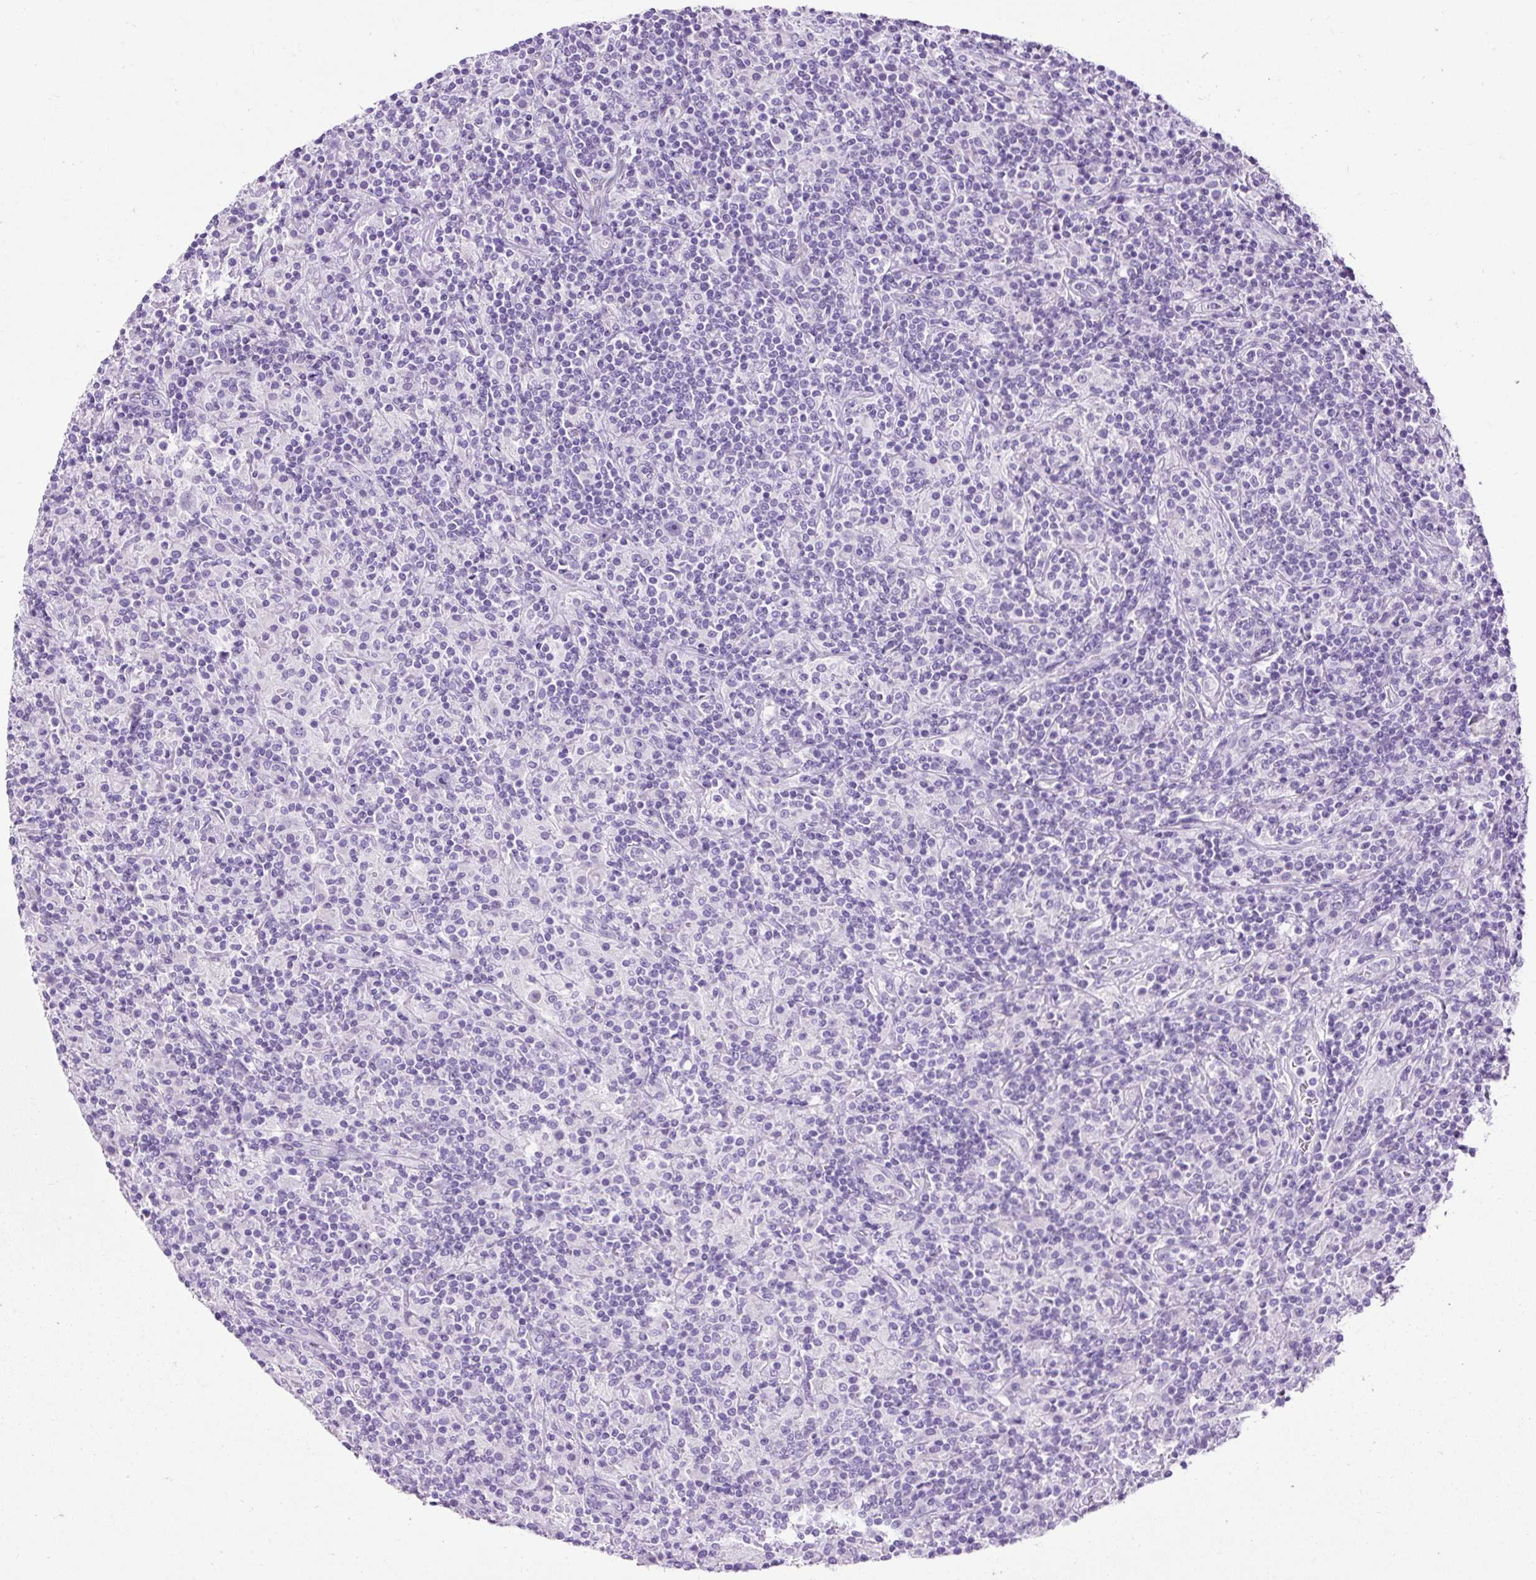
{"staining": {"intensity": "negative", "quantity": "none", "location": "none"}, "tissue": "lymphoma", "cell_type": "Tumor cells", "image_type": "cancer", "snomed": [{"axis": "morphology", "description": "Hodgkin's disease, NOS"}, {"axis": "topography", "description": "Lymph node"}], "caption": "Immunohistochemical staining of human Hodgkin's disease reveals no significant staining in tumor cells. (DAB (3,3'-diaminobenzidine) immunohistochemistry, high magnification).", "gene": "C2CD4C", "patient": {"sex": "male", "age": 70}}